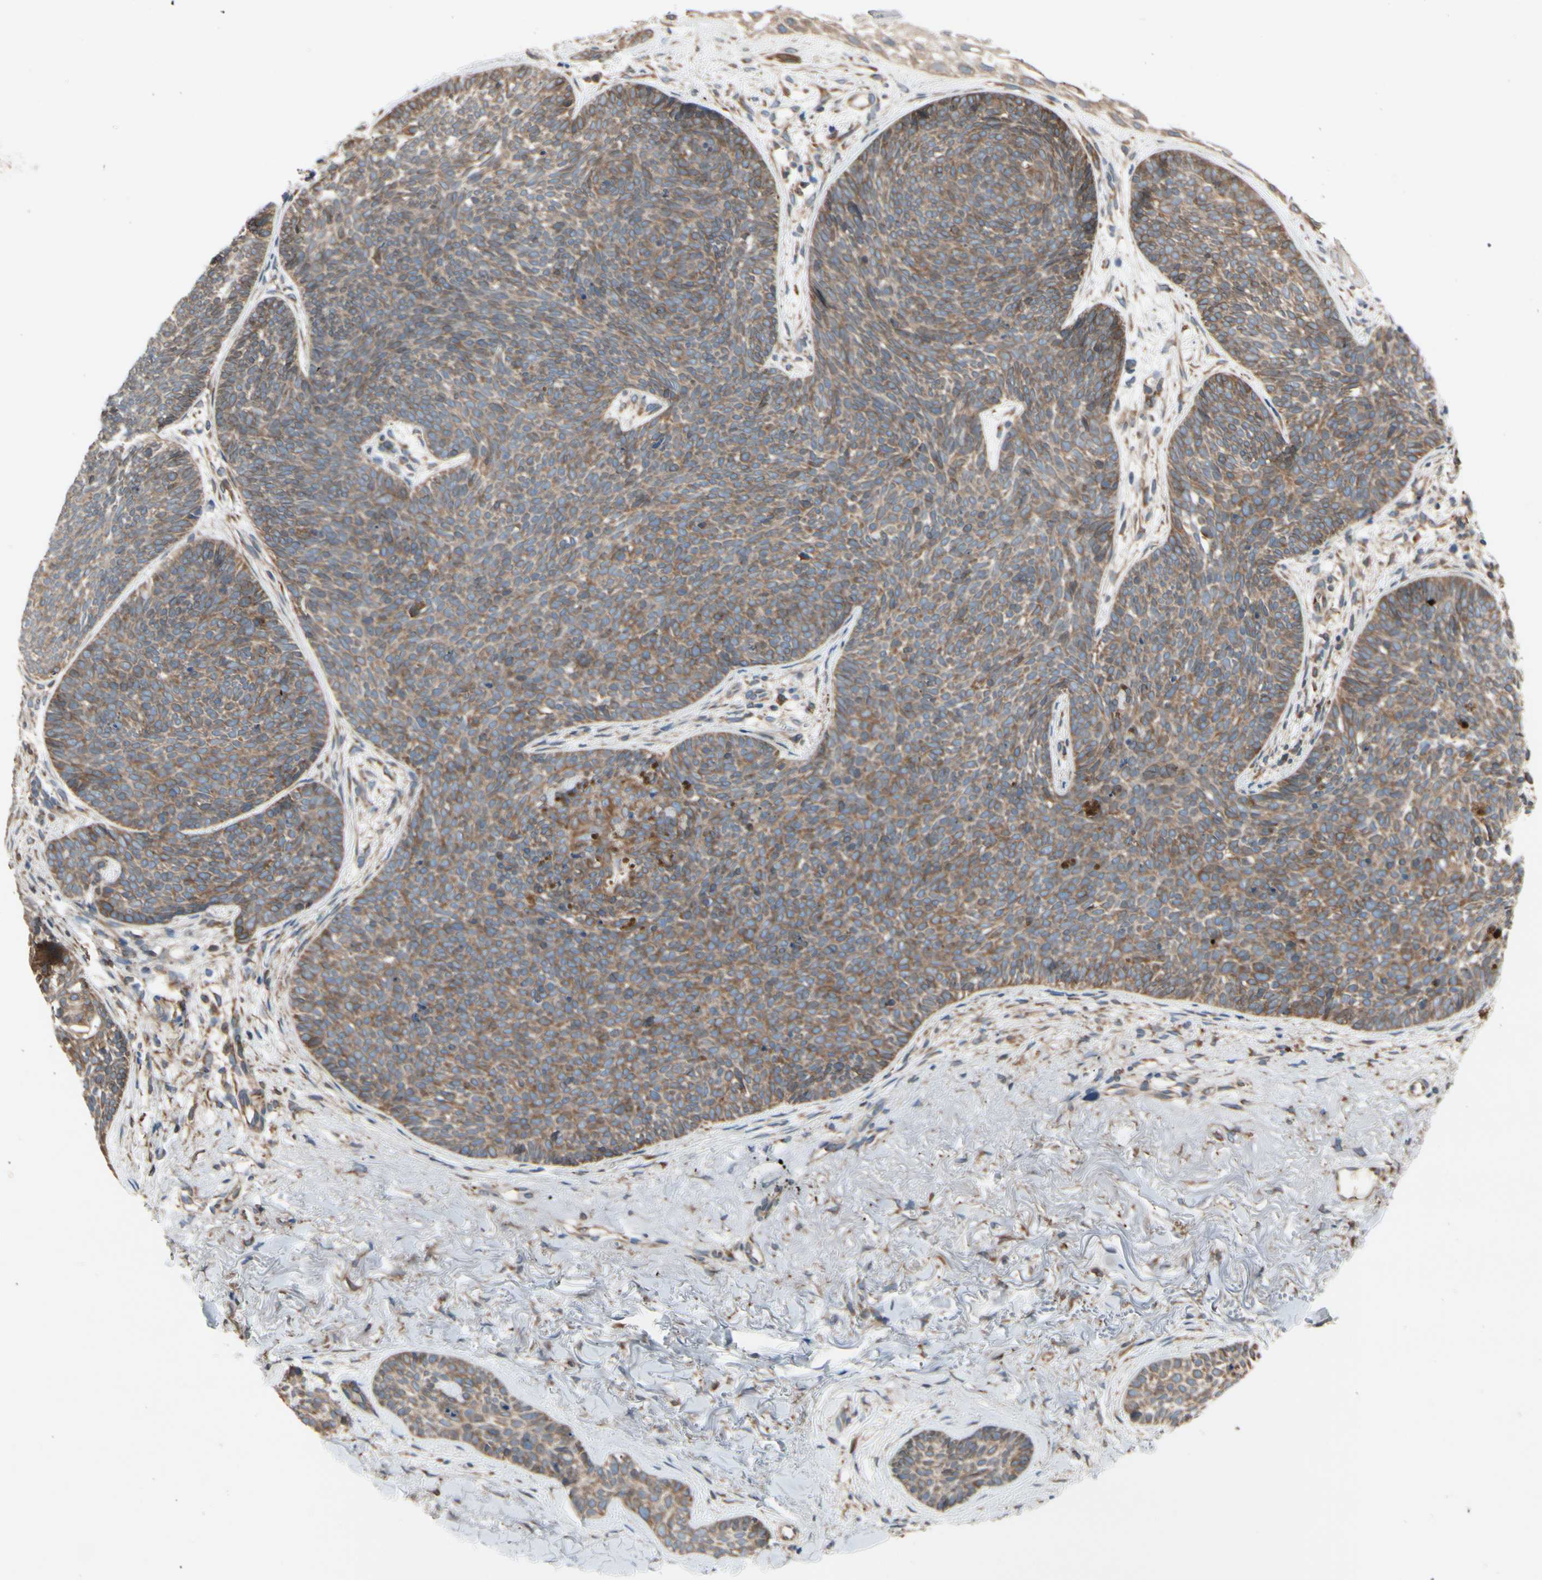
{"staining": {"intensity": "moderate", "quantity": ">75%", "location": "cytoplasmic/membranous"}, "tissue": "skin cancer", "cell_type": "Tumor cells", "image_type": "cancer", "snomed": [{"axis": "morphology", "description": "Basal cell carcinoma"}, {"axis": "topography", "description": "Skin"}], "caption": "Immunohistochemistry image of basal cell carcinoma (skin) stained for a protein (brown), which displays medium levels of moderate cytoplasmic/membranous staining in about >75% of tumor cells.", "gene": "CLCC1", "patient": {"sex": "female", "age": 70}}